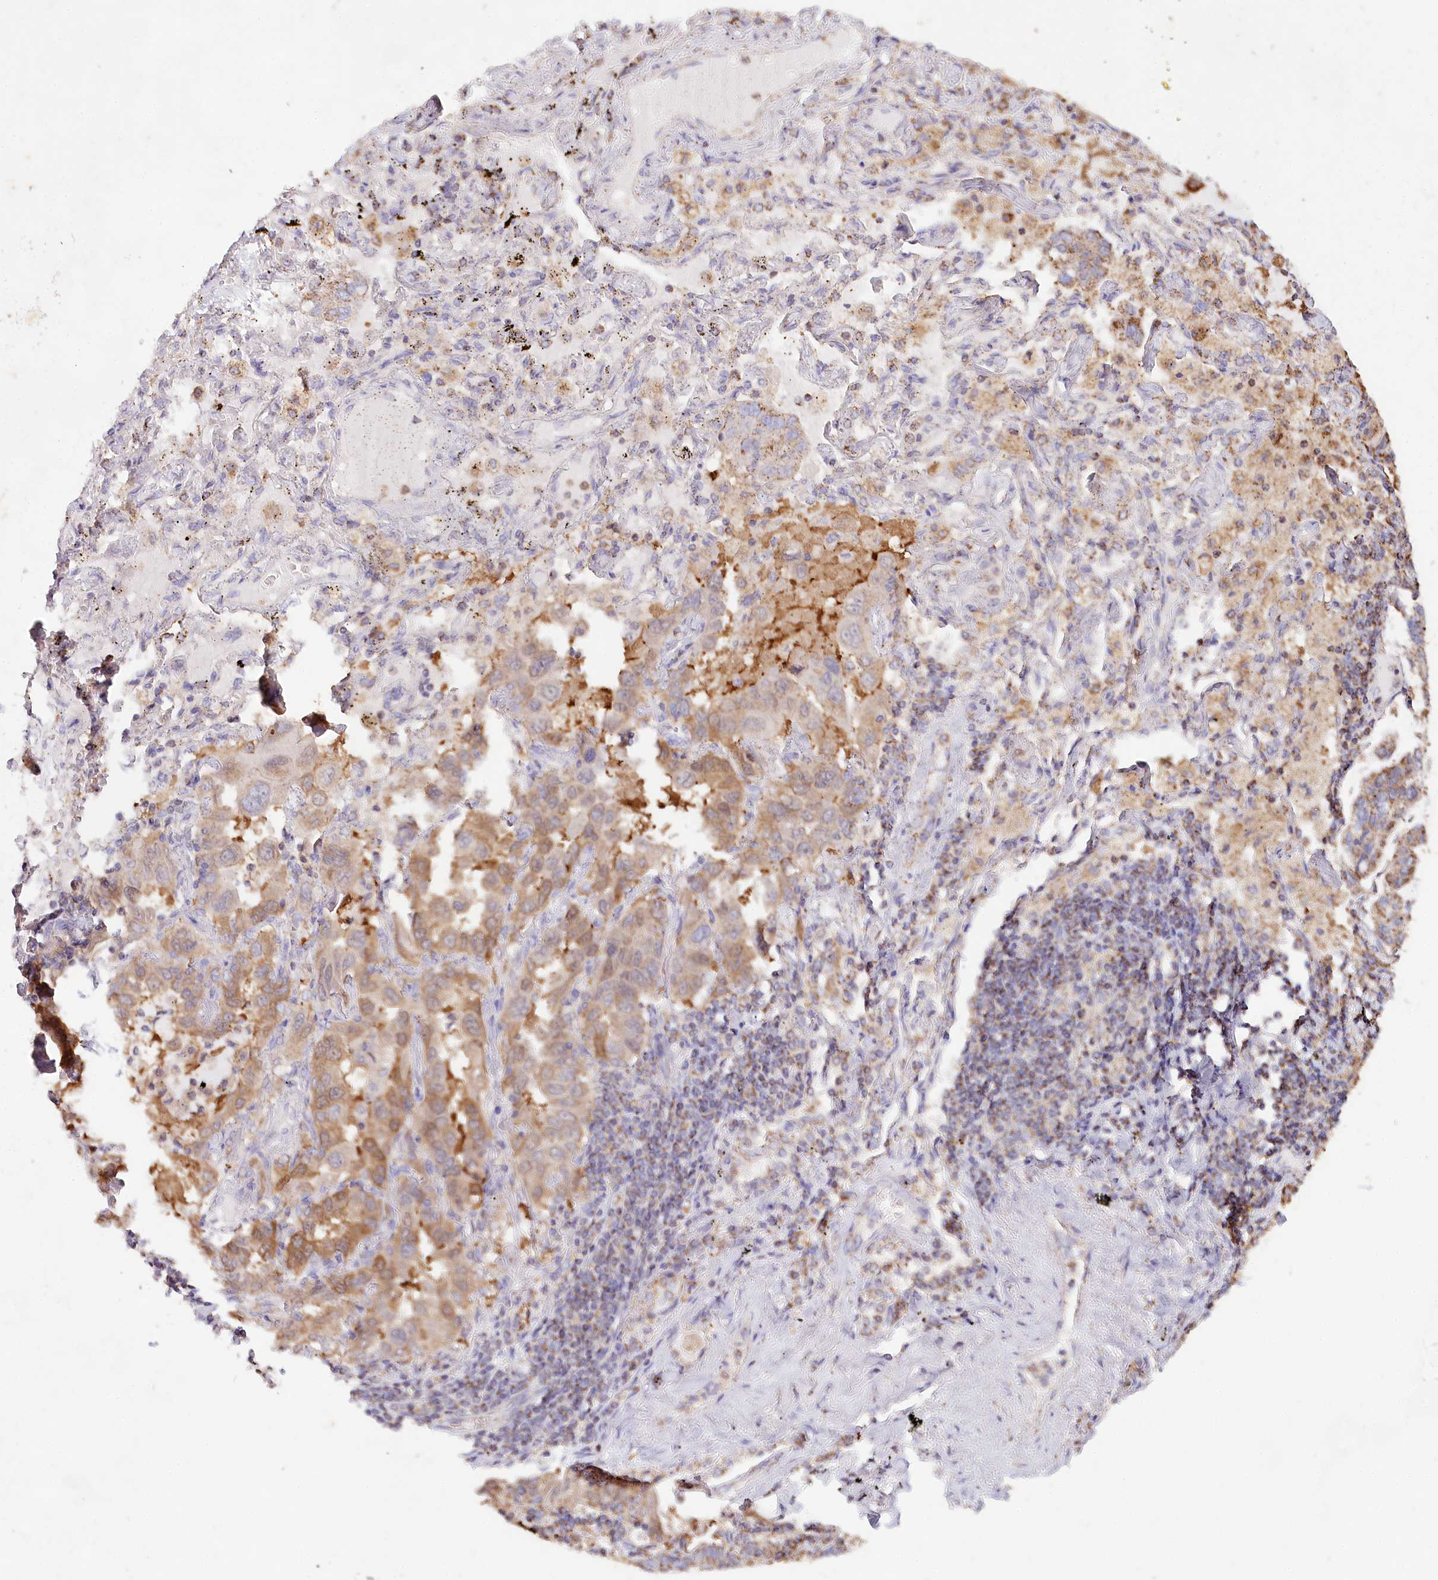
{"staining": {"intensity": "moderate", "quantity": ">75%", "location": "cytoplasmic/membranous"}, "tissue": "lung cancer", "cell_type": "Tumor cells", "image_type": "cancer", "snomed": [{"axis": "morphology", "description": "Adenocarcinoma, NOS"}, {"axis": "topography", "description": "Lung"}], "caption": "There is medium levels of moderate cytoplasmic/membranous expression in tumor cells of lung adenocarcinoma, as demonstrated by immunohistochemical staining (brown color).", "gene": "TASOR2", "patient": {"sex": "male", "age": 64}}